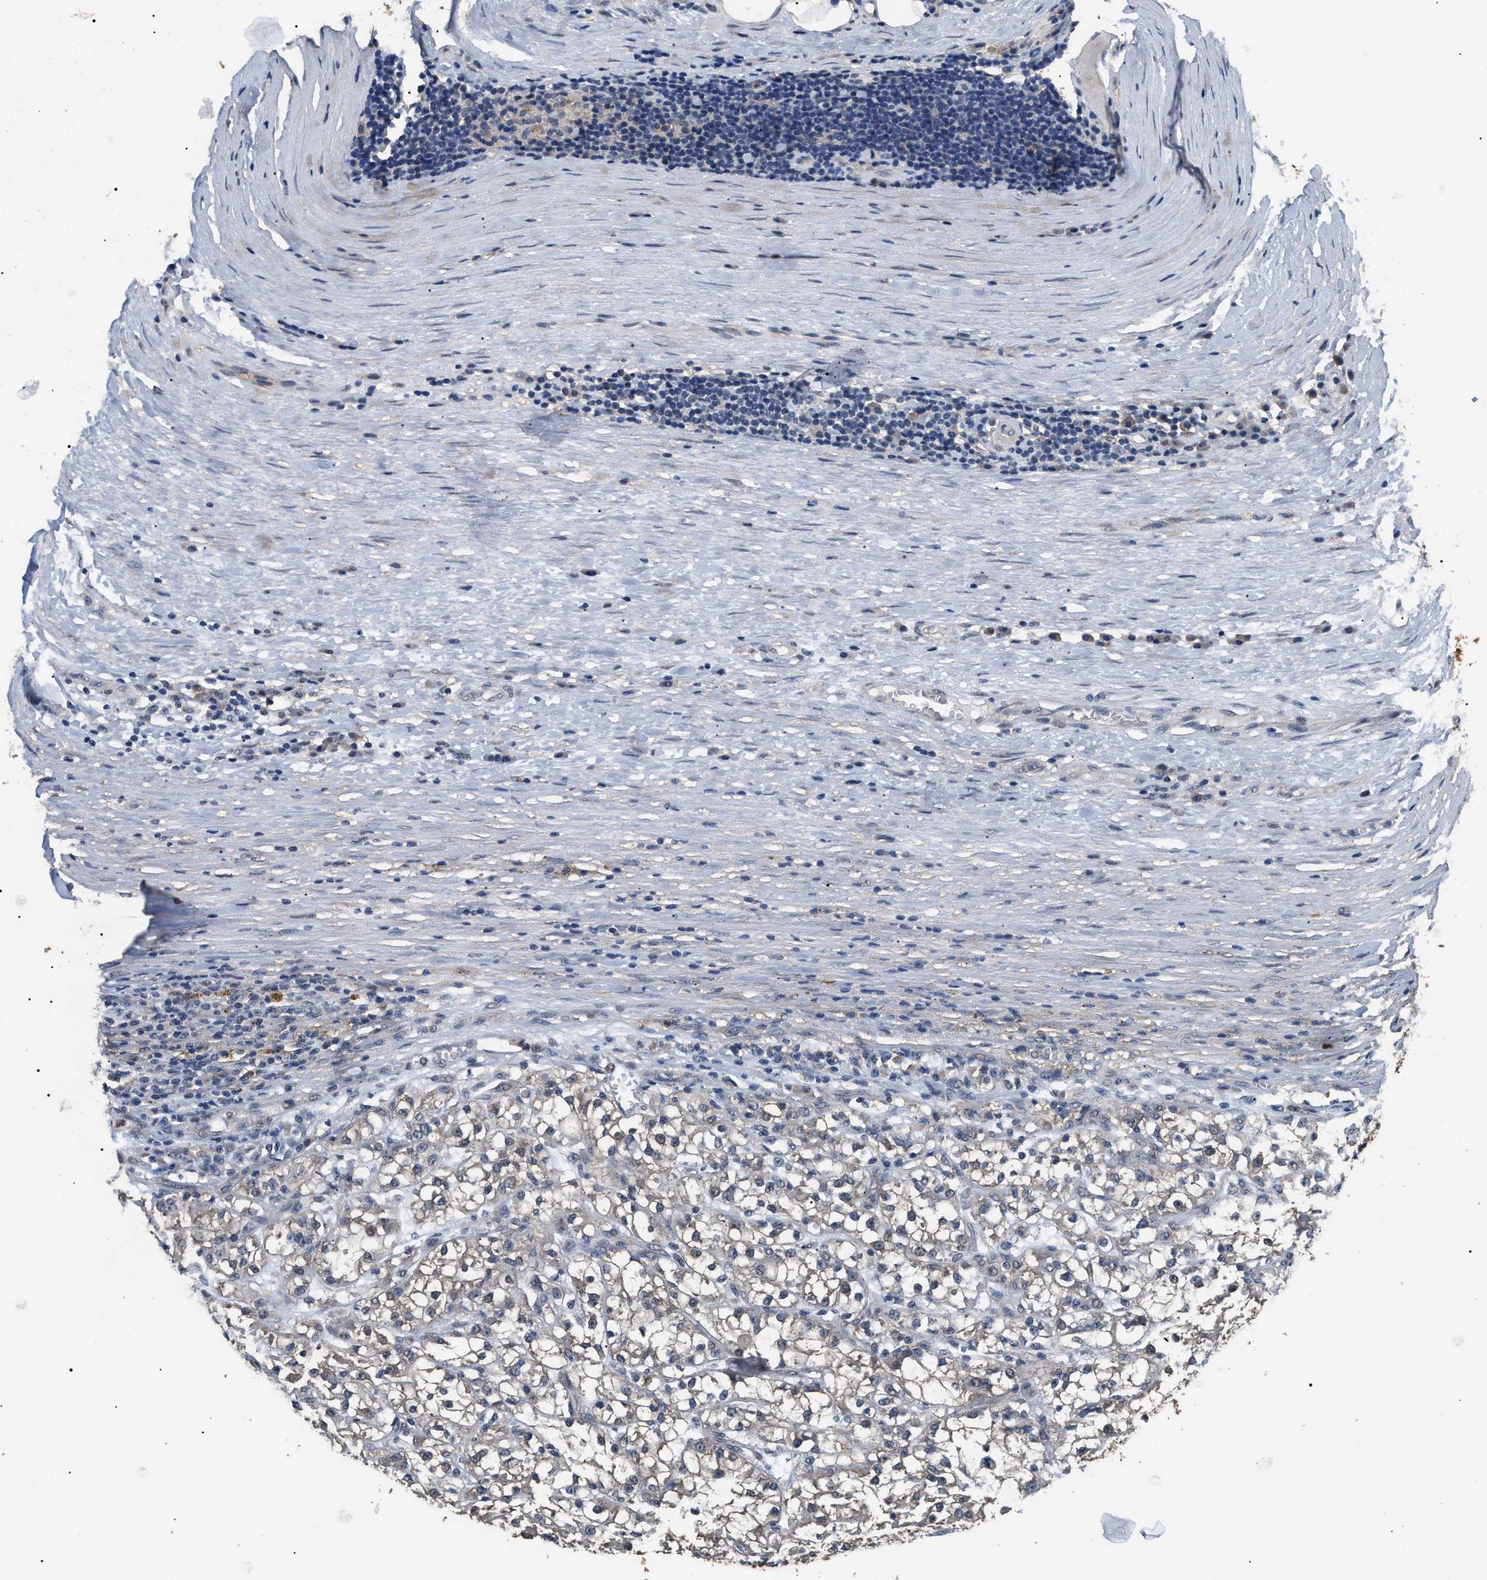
{"staining": {"intensity": "negative", "quantity": "none", "location": "none"}, "tissue": "renal cancer", "cell_type": "Tumor cells", "image_type": "cancer", "snomed": [{"axis": "morphology", "description": "Adenocarcinoma, NOS"}, {"axis": "topography", "description": "Kidney"}], "caption": "A micrograph of renal adenocarcinoma stained for a protein shows no brown staining in tumor cells.", "gene": "PSMD8", "patient": {"sex": "female", "age": 52}}